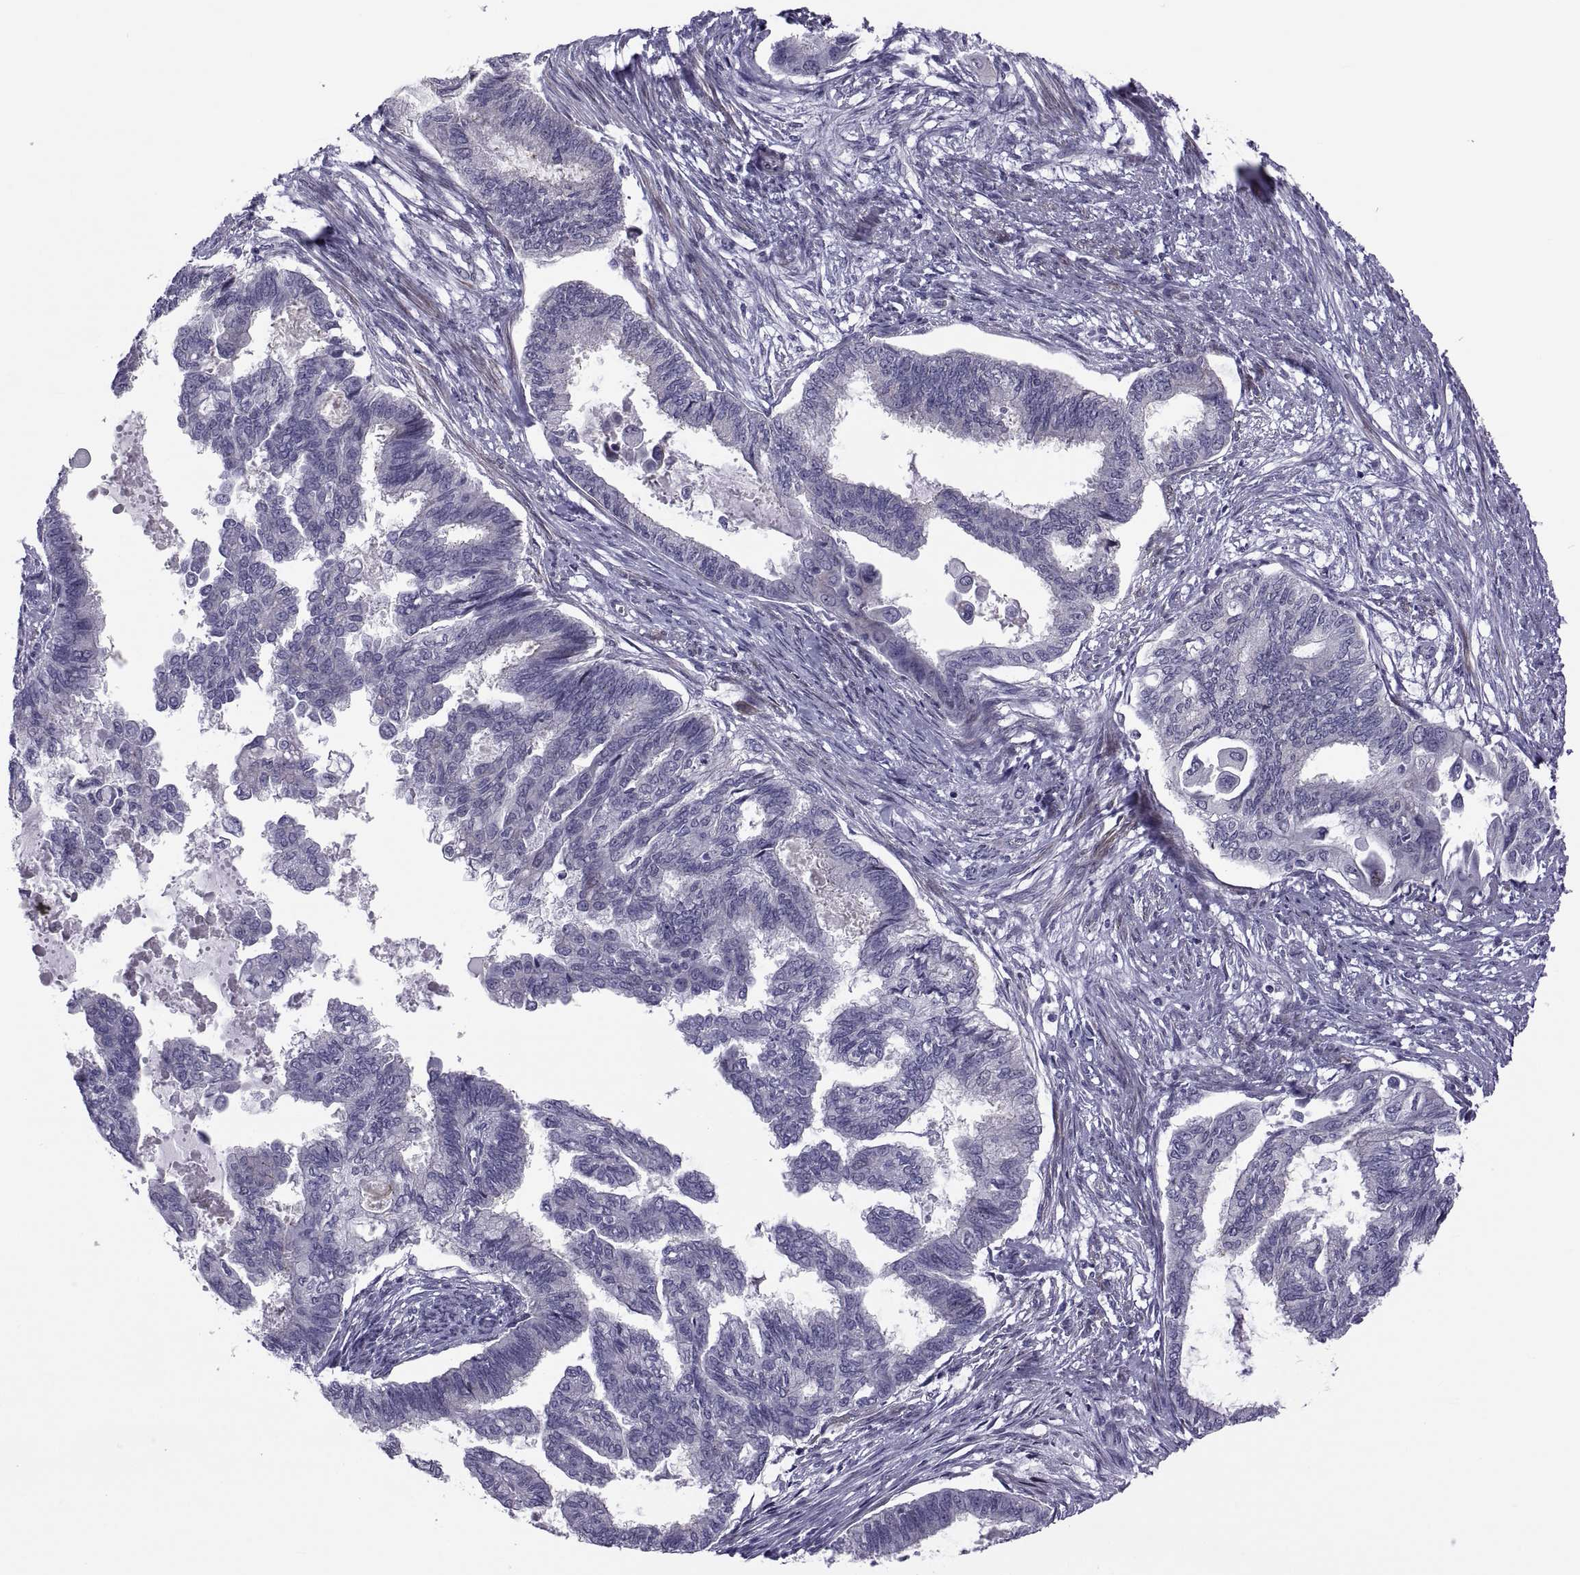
{"staining": {"intensity": "negative", "quantity": "none", "location": "none"}, "tissue": "endometrial cancer", "cell_type": "Tumor cells", "image_type": "cancer", "snomed": [{"axis": "morphology", "description": "Adenocarcinoma, NOS"}, {"axis": "topography", "description": "Endometrium"}], "caption": "High magnification brightfield microscopy of endometrial cancer stained with DAB (brown) and counterstained with hematoxylin (blue): tumor cells show no significant expression.", "gene": "TMEM158", "patient": {"sex": "female", "age": 86}}